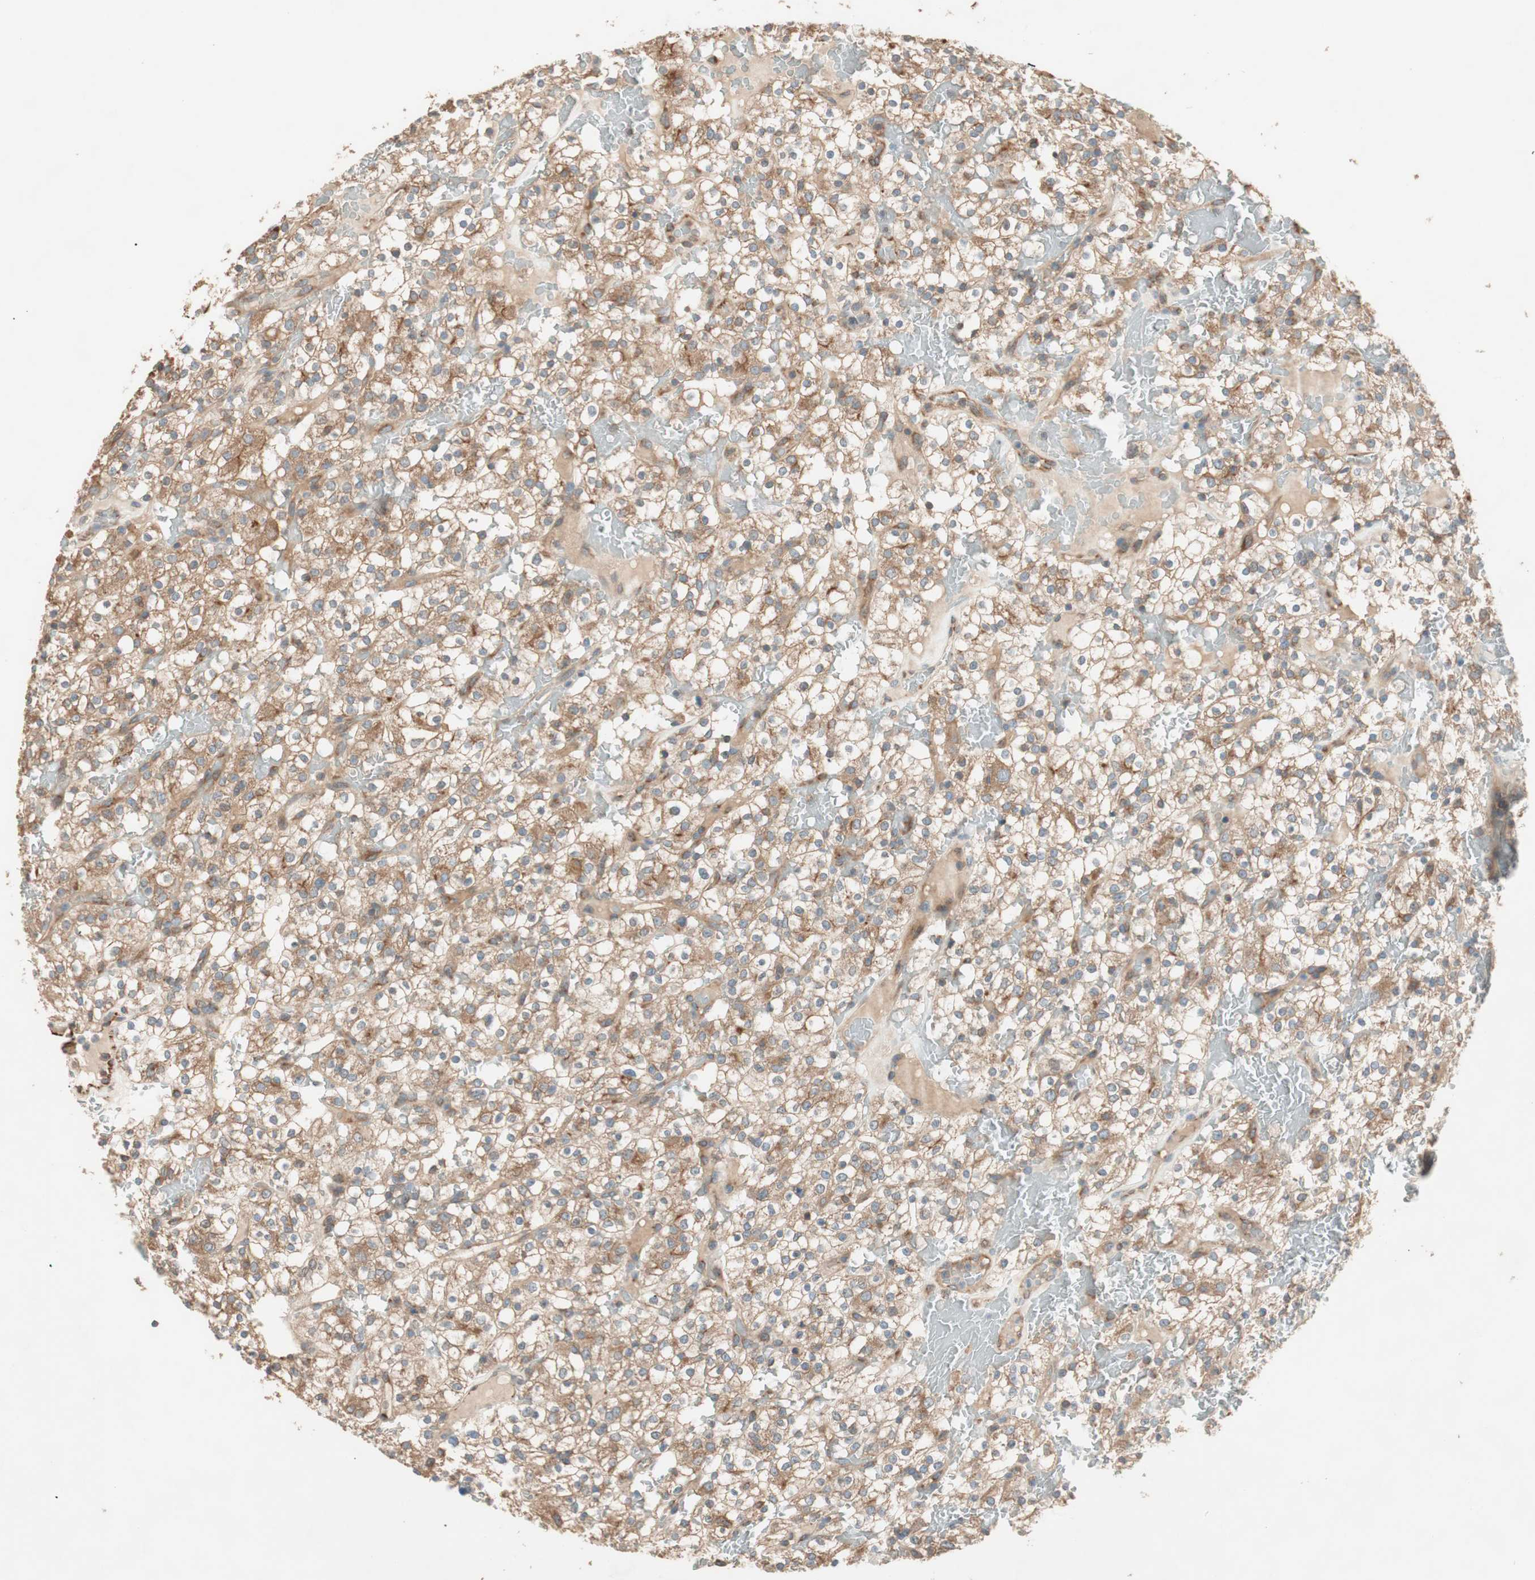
{"staining": {"intensity": "moderate", "quantity": ">75%", "location": "cytoplasmic/membranous"}, "tissue": "renal cancer", "cell_type": "Tumor cells", "image_type": "cancer", "snomed": [{"axis": "morphology", "description": "Normal tissue, NOS"}, {"axis": "morphology", "description": "Adenocarcinoma, NOS"}, {"axis": "topography", "description": "Kidney"}], "caption": "Renal cancer stained for a protein (brown) reveals moderate cytoplasmic/membranous positive positivity in about >75% of tumor cells.", "gene": "CC2D1A", "patient": {"sex": "female", "age": 72}}